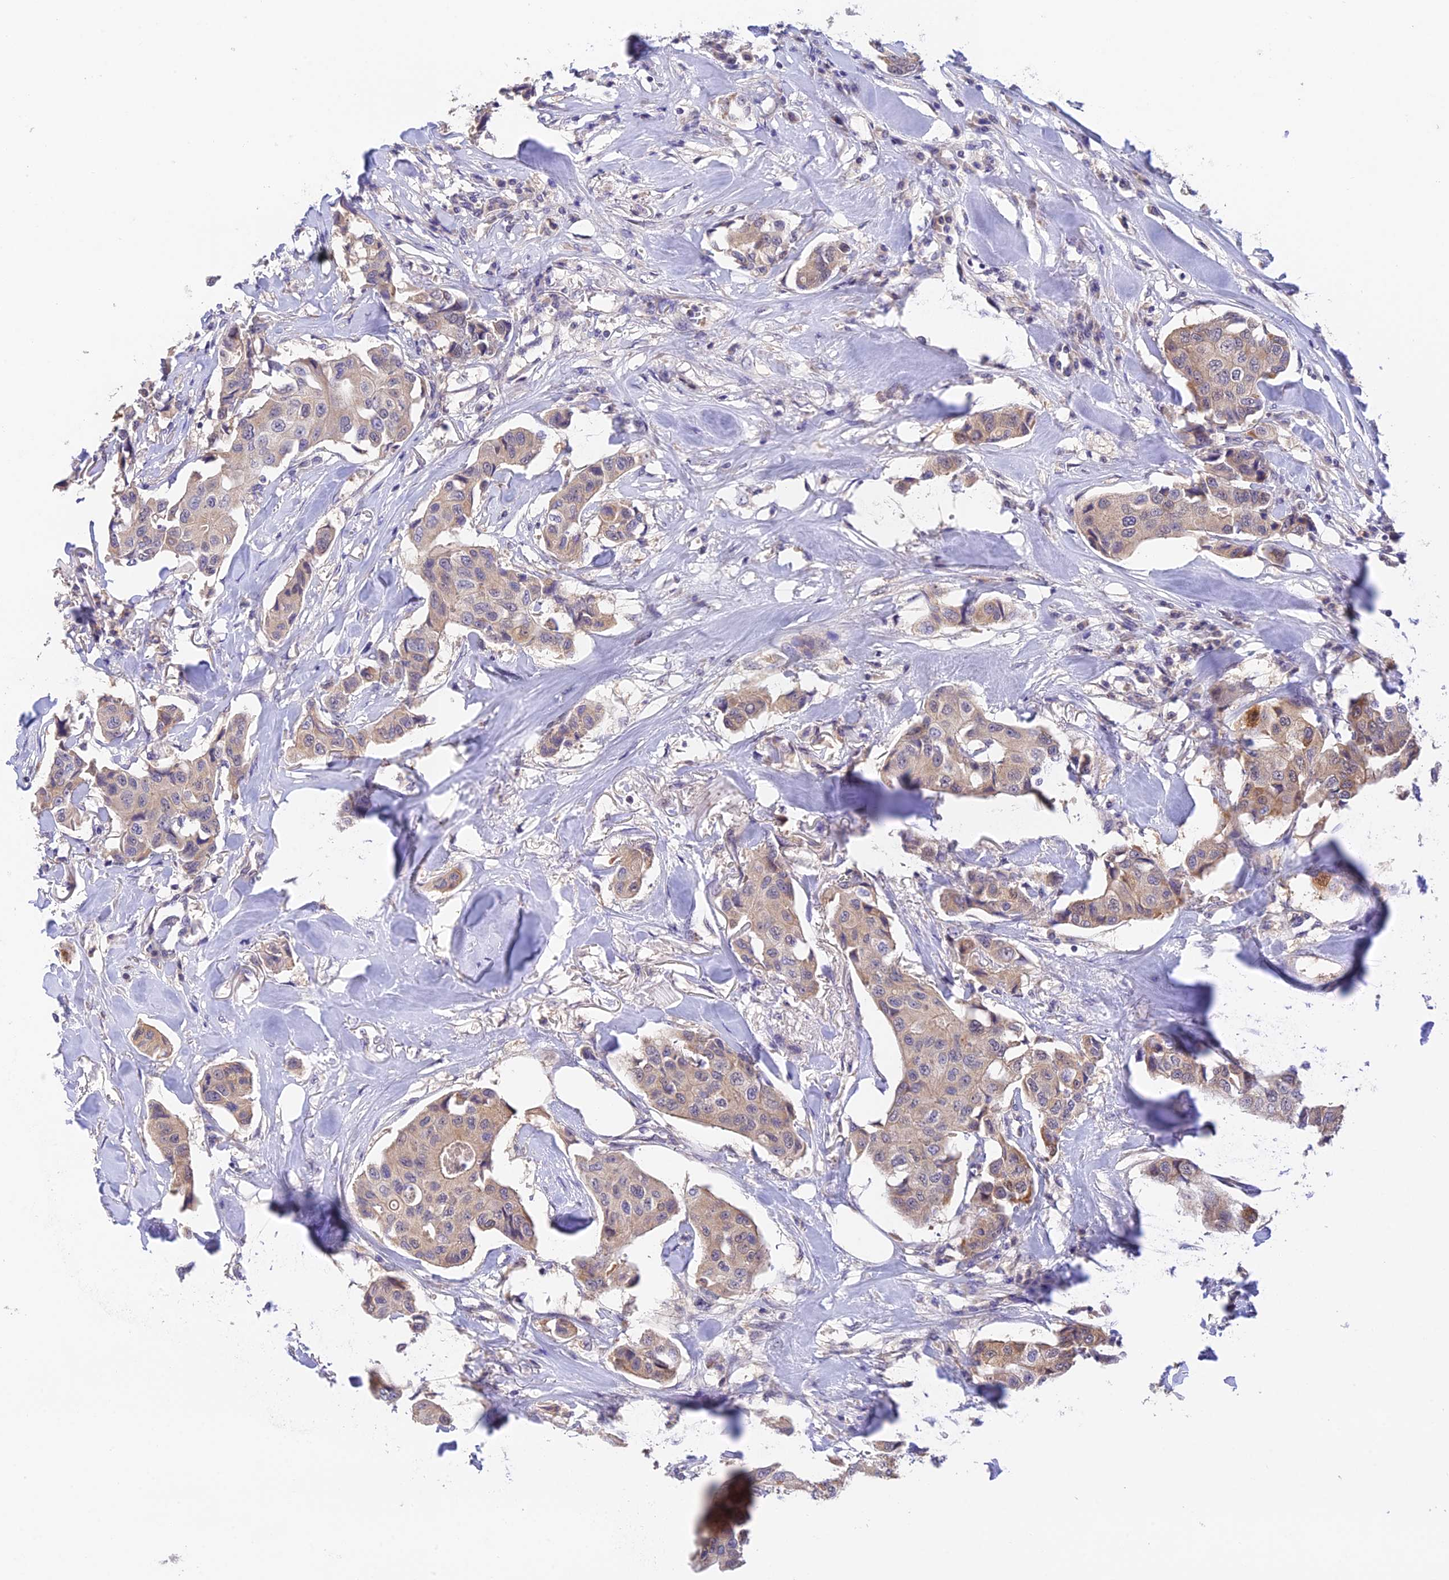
{"staining": {"intensity": "weak", "quantity": "25%-75%", "location": "cytoplasmic/membranous"}, "tissue": "breast cancer", "cell_type": "Tumor cells", "image_type": "cancer", "snomed": [{"axis": "morphology", "description": "Duct carcinoma"}, {"axis": "topography", "description": "Breast"}], "caption": "Immunohistochemical staining of invasive ductal carcinoma (breast) demonstrates low levels of weak cytoplasmic/membranous staining in approximately 25%-75% of tumor cells.", "gene": "CWH43", "patient": {"sex": "female", "age": 80}}